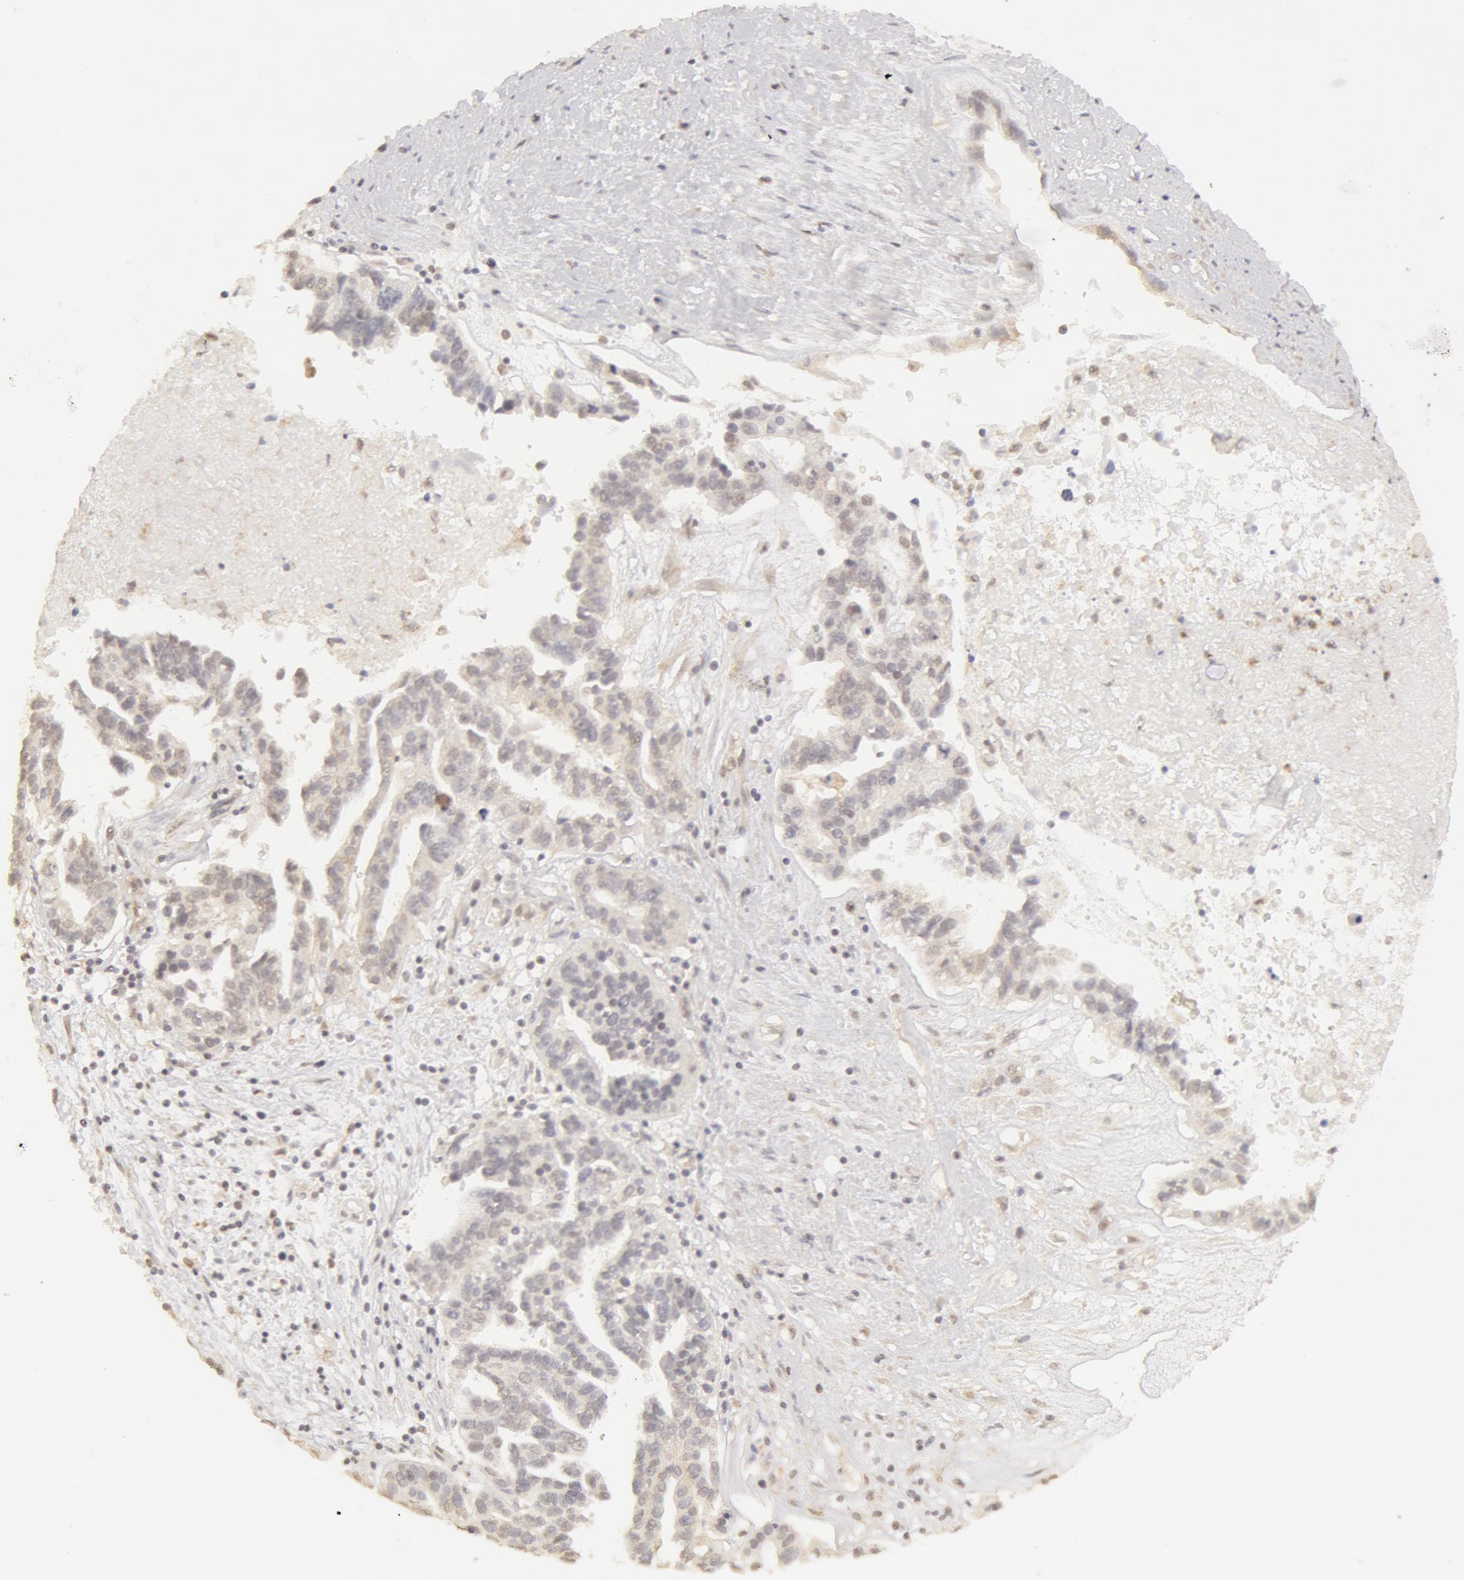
{"staining": {"intensity": "weak", "quantity": "<25%", "location": "nuclear"}, "tissue": "ovarian cancer", "cell_type": "Tumor cells", "image_type": "cancer", "snomed": [{"axis": "morphology", "description": "Carcinoma, endometroid"}, {"axis": "morphology", "description": "Cystadenocarcinoma, serous, NOS"}, {"axis": "topography", "description": "Ovary"}], "caption": "Immunohistochemical staining of serous cystadenocarcinoma (ovarian) displays no significant expression in tumor cells.", "gene": "ADAM10", "patient": {"sex": "female", "age": 45}}